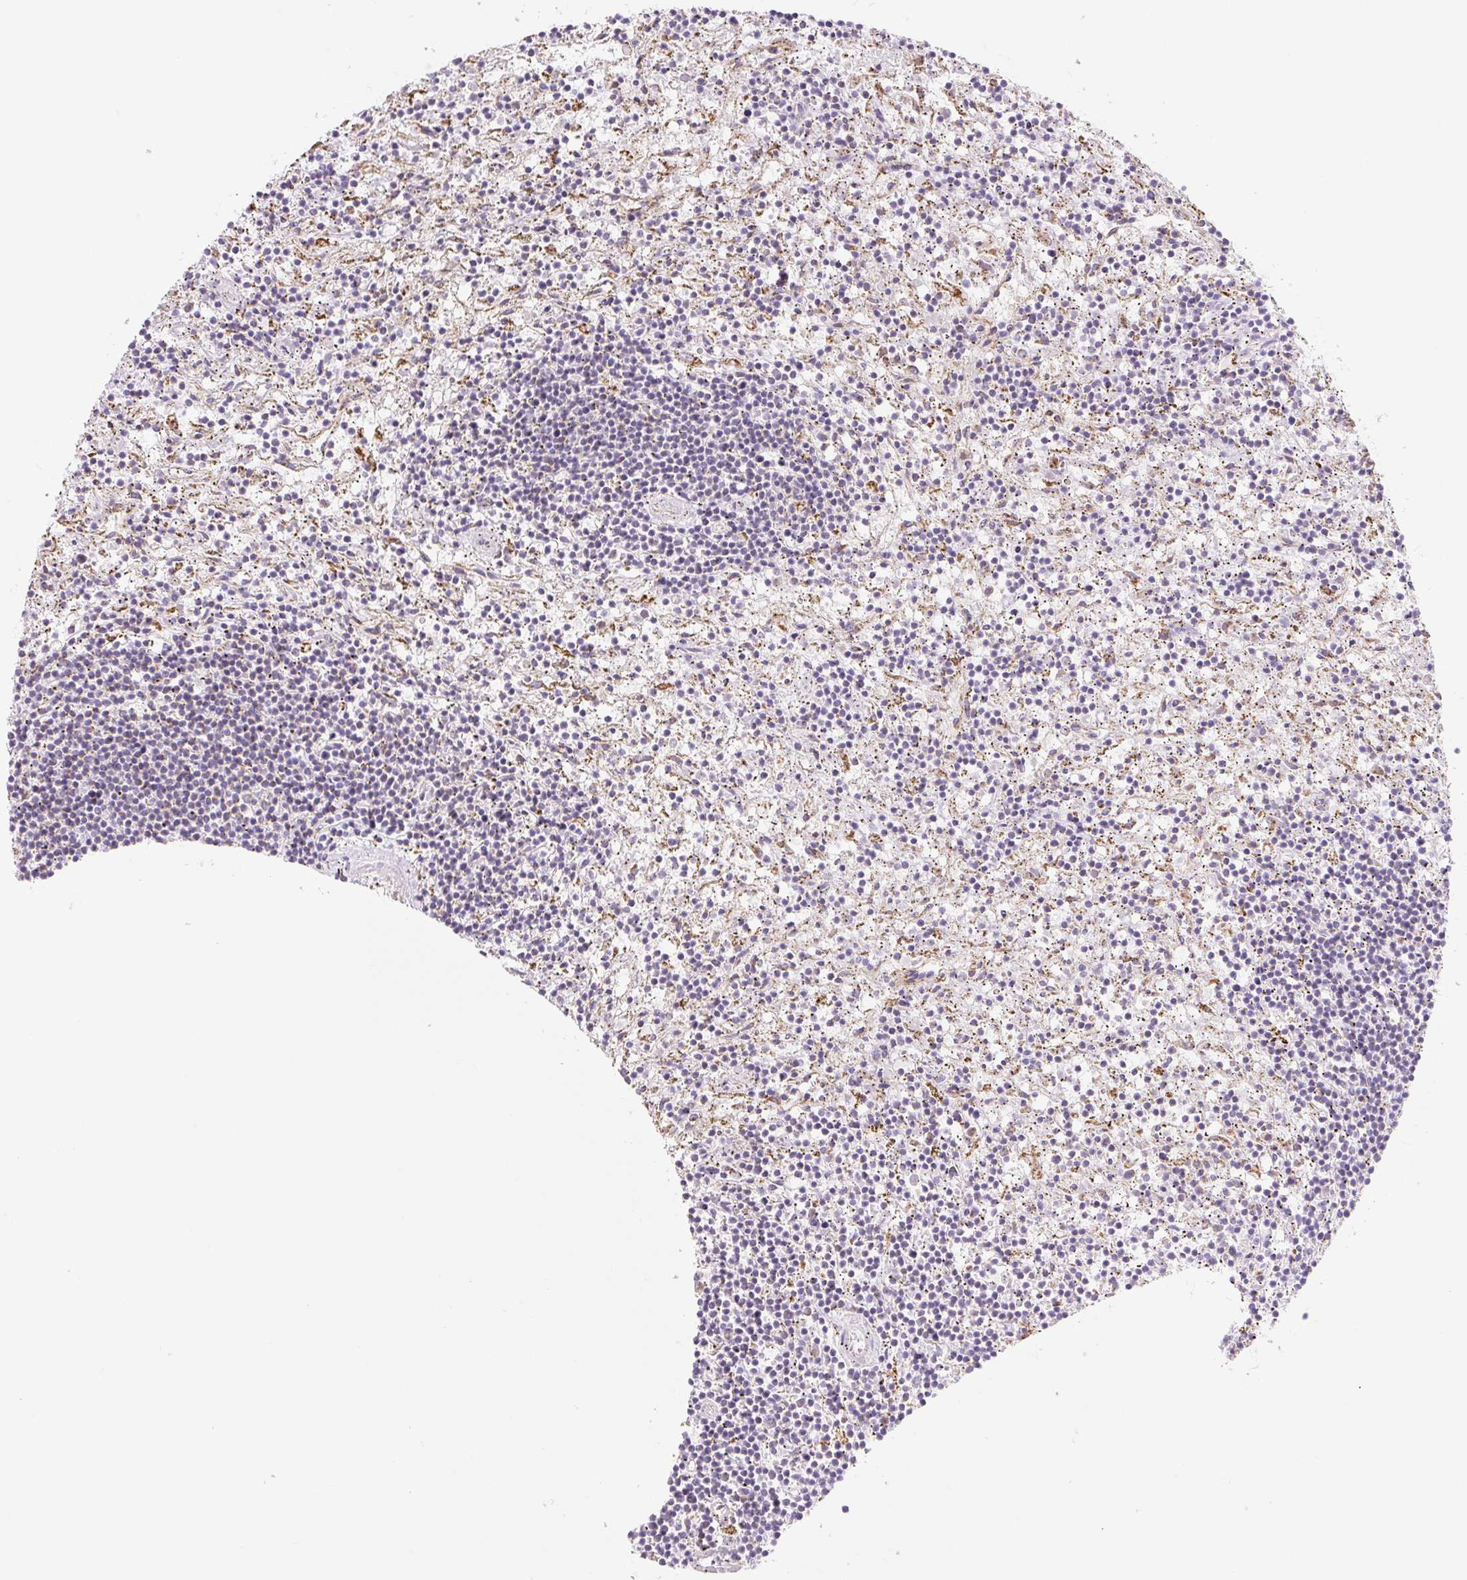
{"staining": {"intensity": "negative", "quantity": "none", "location": "none"}, "tissue": "lymphoma", "cell_type": "Tumor cells", "image_type": "cancer", "snomed": [{"axis": "morphology", "description": "Malignant lymphoma, non-Hodgkin's type, Low grade"}, {"axis": "topography", "description": "Spleen"}], "caption": "IHC image of lymphoma stained for a protein (brown), which demonstrates no staining in tumor cells.", "gene": "CLEC3A", "patient": {"sex": "male", "age": 76}}